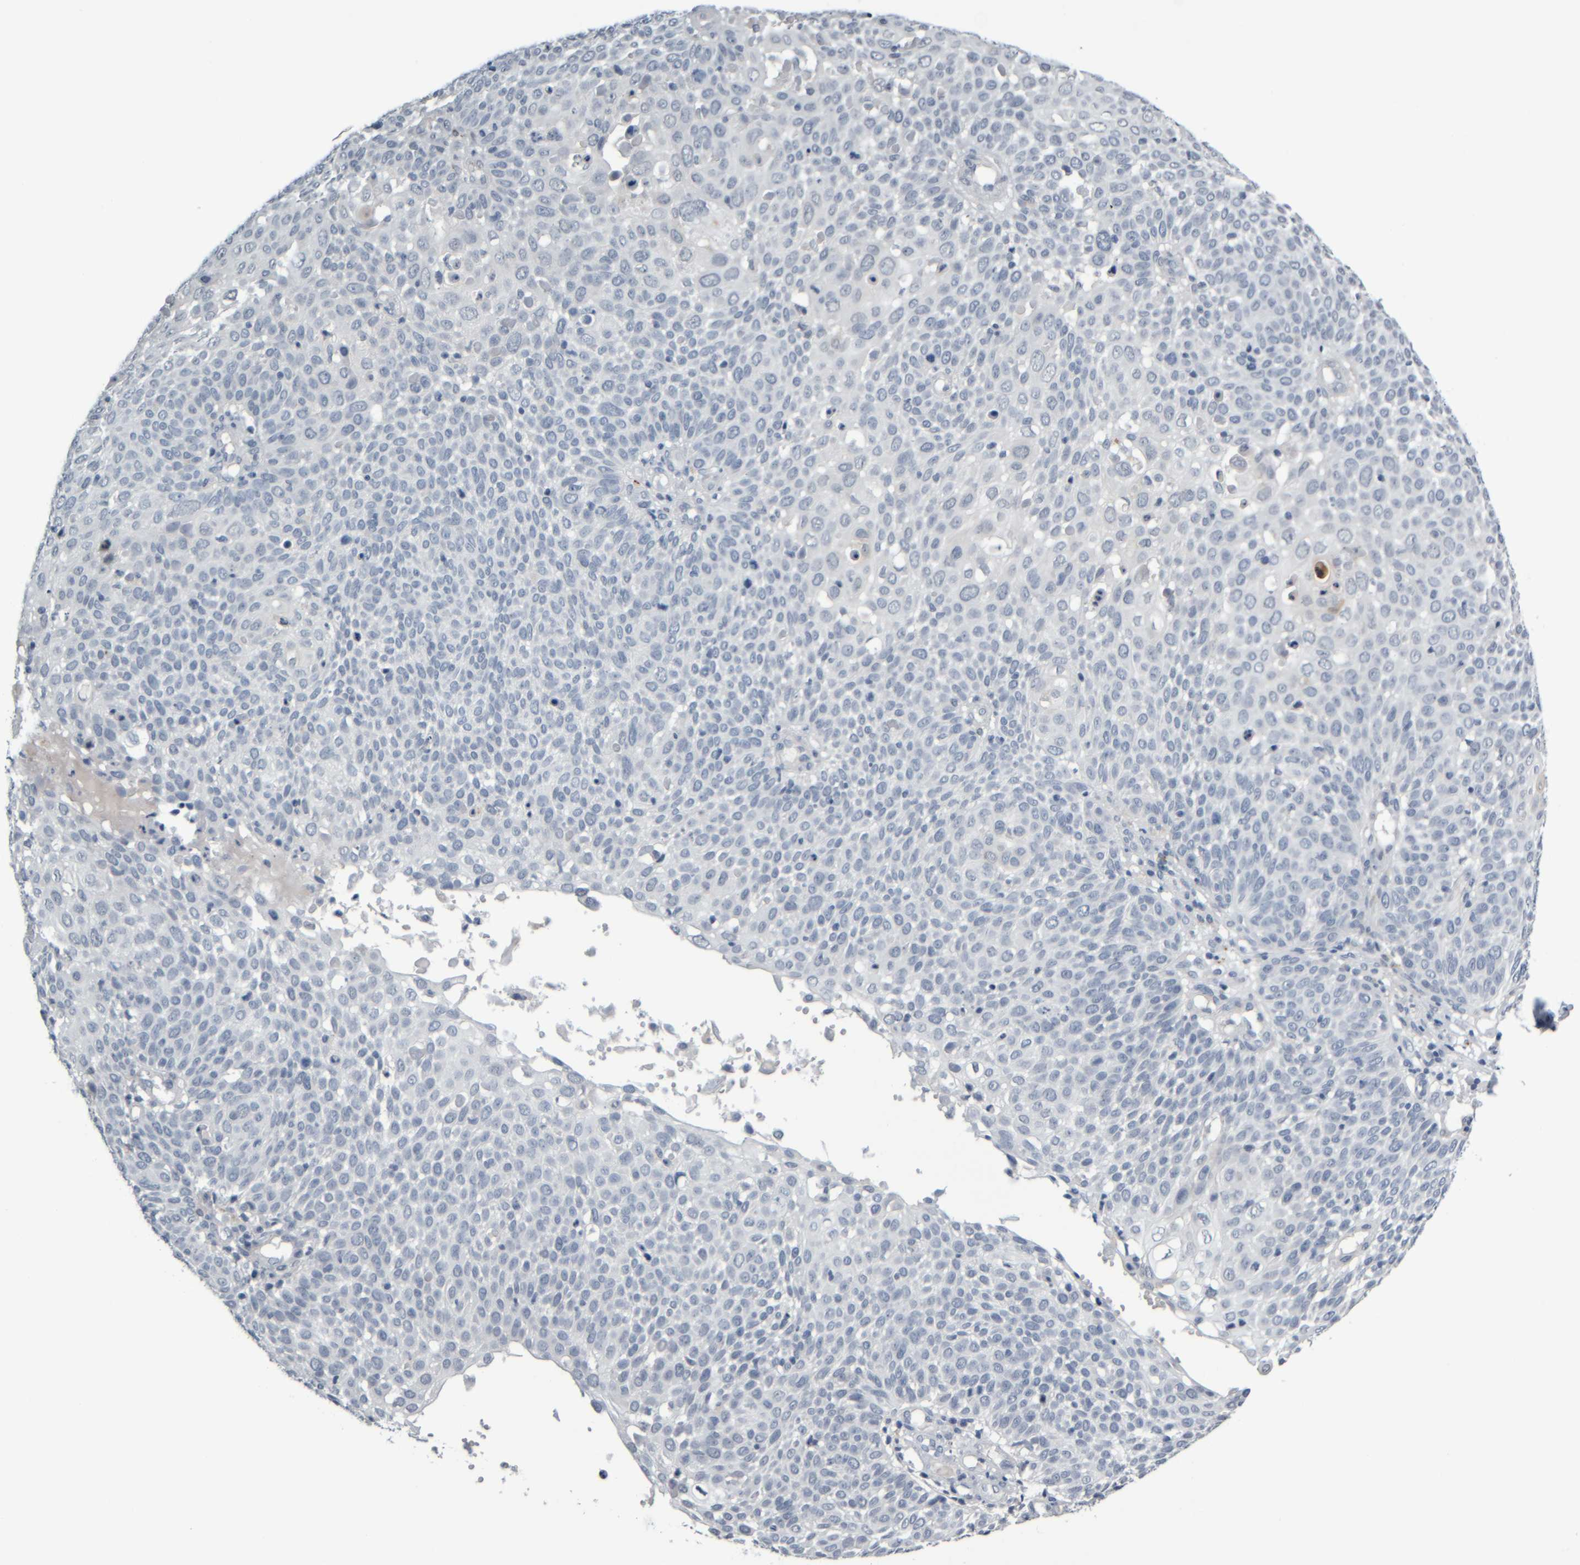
{"staining": {"intensity": "negative", "quantity": "none", "location": "none"}, "tissue": "cervical cancer", "cell_type": "Tumor cells", "image_type": "cancer", "snomed": [{"axis": "morphology", "description": "Squamous cell carcinoma, NOS"}, {"axis": "topography", "description": "Cervix"}], "caption": "High power microscopy histopathology image of an IHC histopathology image of cervical cancer (squamous cell carcinoma), revealing no significant positivity in tumor cells.", "gene": "COL14A1", "patient": {"sex": "female", "age": 74}}